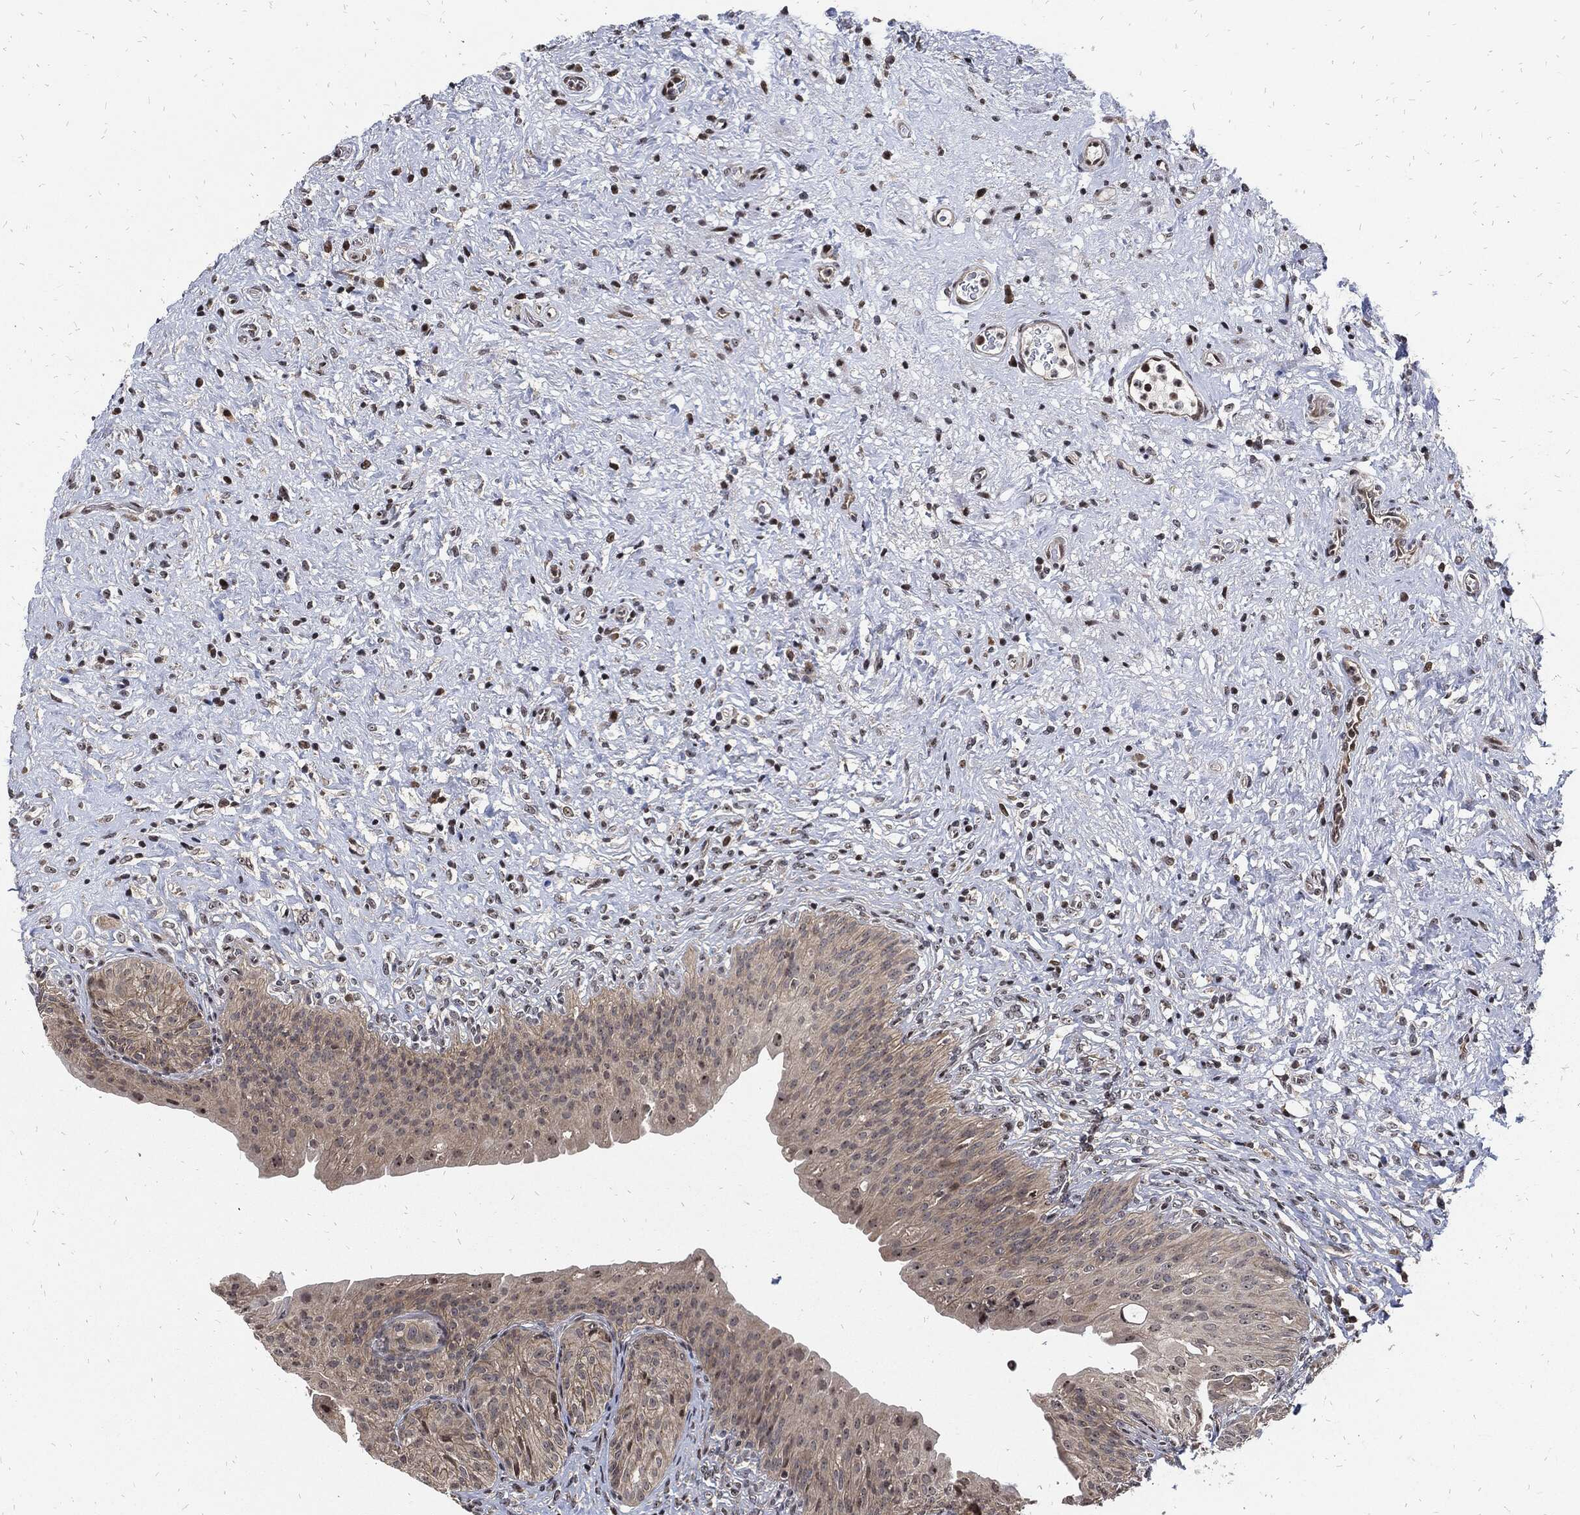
{"staining": {"intensity": "negative", "quantity": "none", "location": "none"}, "tissue": "urinary bladder", "cell_type": "Urothelial cells", "image_type": "normal", "snomed": [{"axis": "morphology", "description": "Normal tissue, NOS"}, {"axis": "topography", "description": "Urinary bladder"}], "caption": "Urothelial cells are negative for brown protein staining in unremarkable urinary bladder. (Brightfield microscopy of DAB (3,3'-diaminobenzidine) immunohistochemistry at high magnification).", "gene": "ZNF775", "patient": {"sex": "male", "age": 46}}